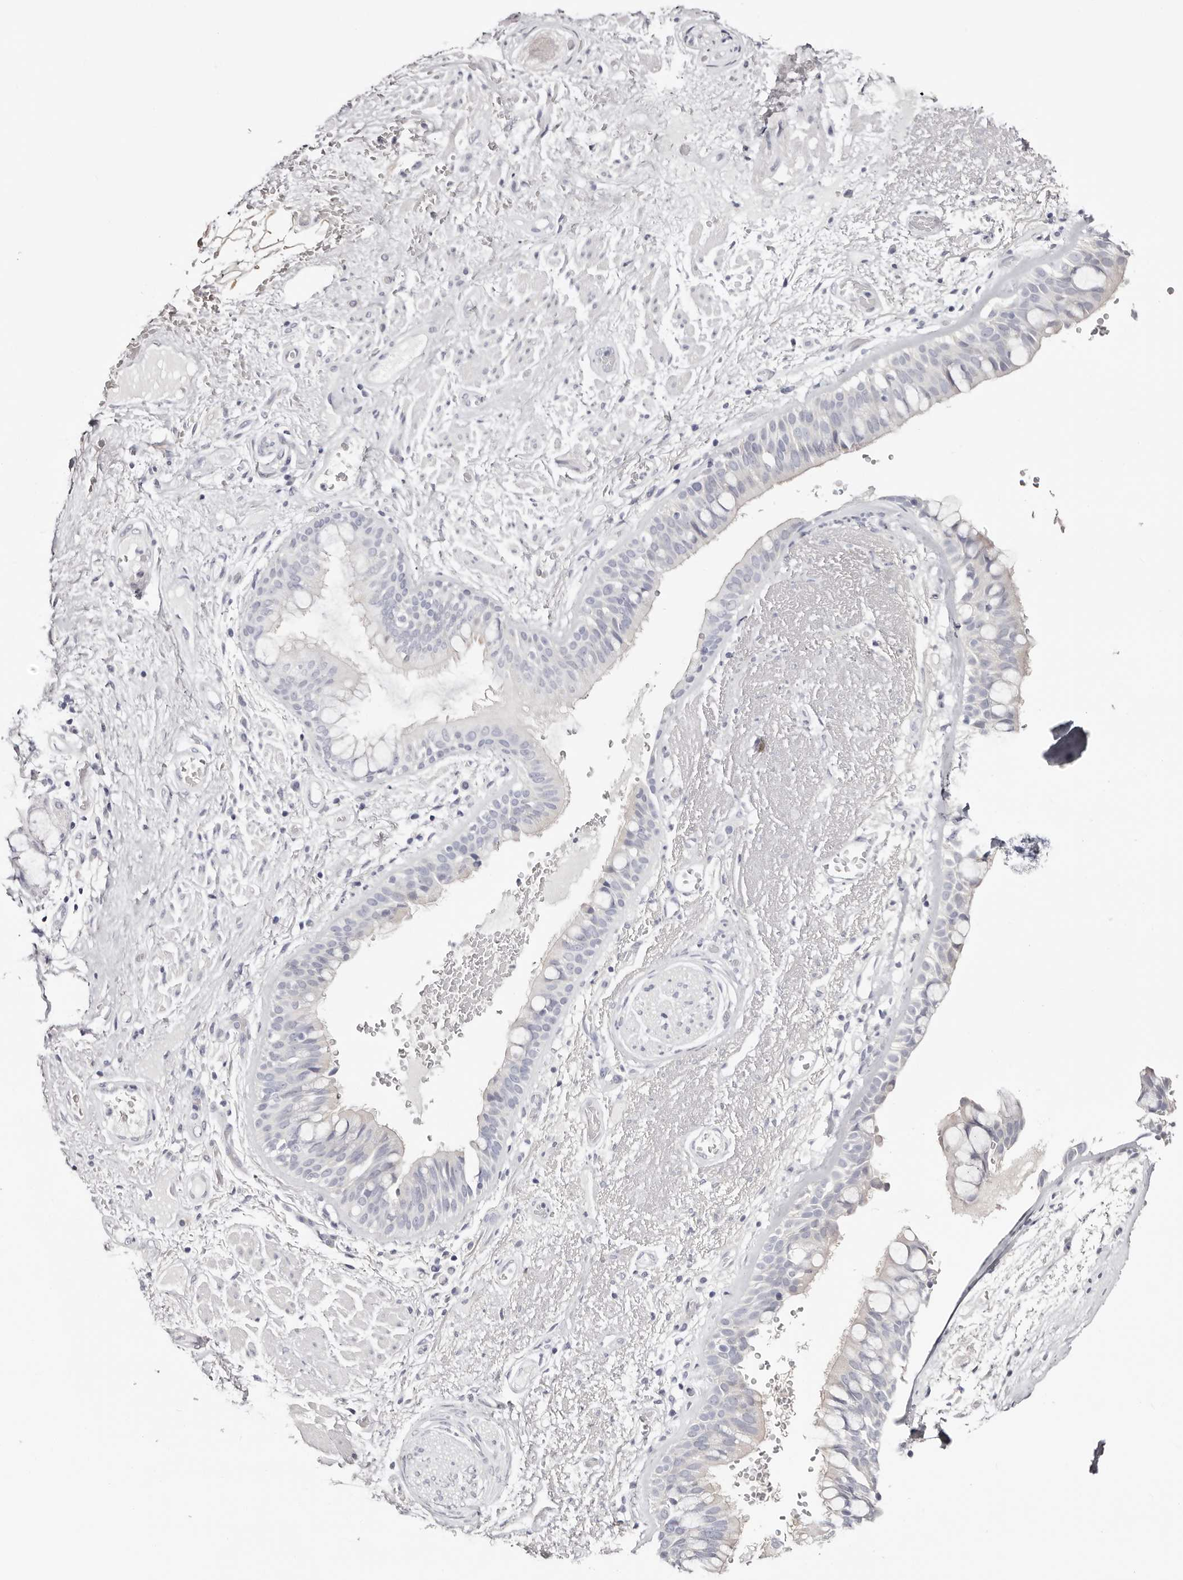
{"staining": {"intensity": "negative", "quantity": "none", "location": "none"}, "tissue": "bronchus", "cell_type": "Respiratory epithelial cells", "image_type": "normal", "snomed": [{"axis": "morphology", "description": "Normal tissue, NOS"}, {"axis": "morphology", "description": "Squamous cell carcinoma, NOS"}, {"axis": "topography", "description": "Lymph node"}, {"axis": "topography", "description": "Bronchus"}, {"axis": "topography", "description": "Lung"}], "caption": "Immunohistochemistry (IHC) histopathology image of normal bronchus stained for a protein (brown), which shows no staining in respiratory epithelial cells.", "gene": "AKNAD1", "patient": {"sex": "male", "age": 66}}